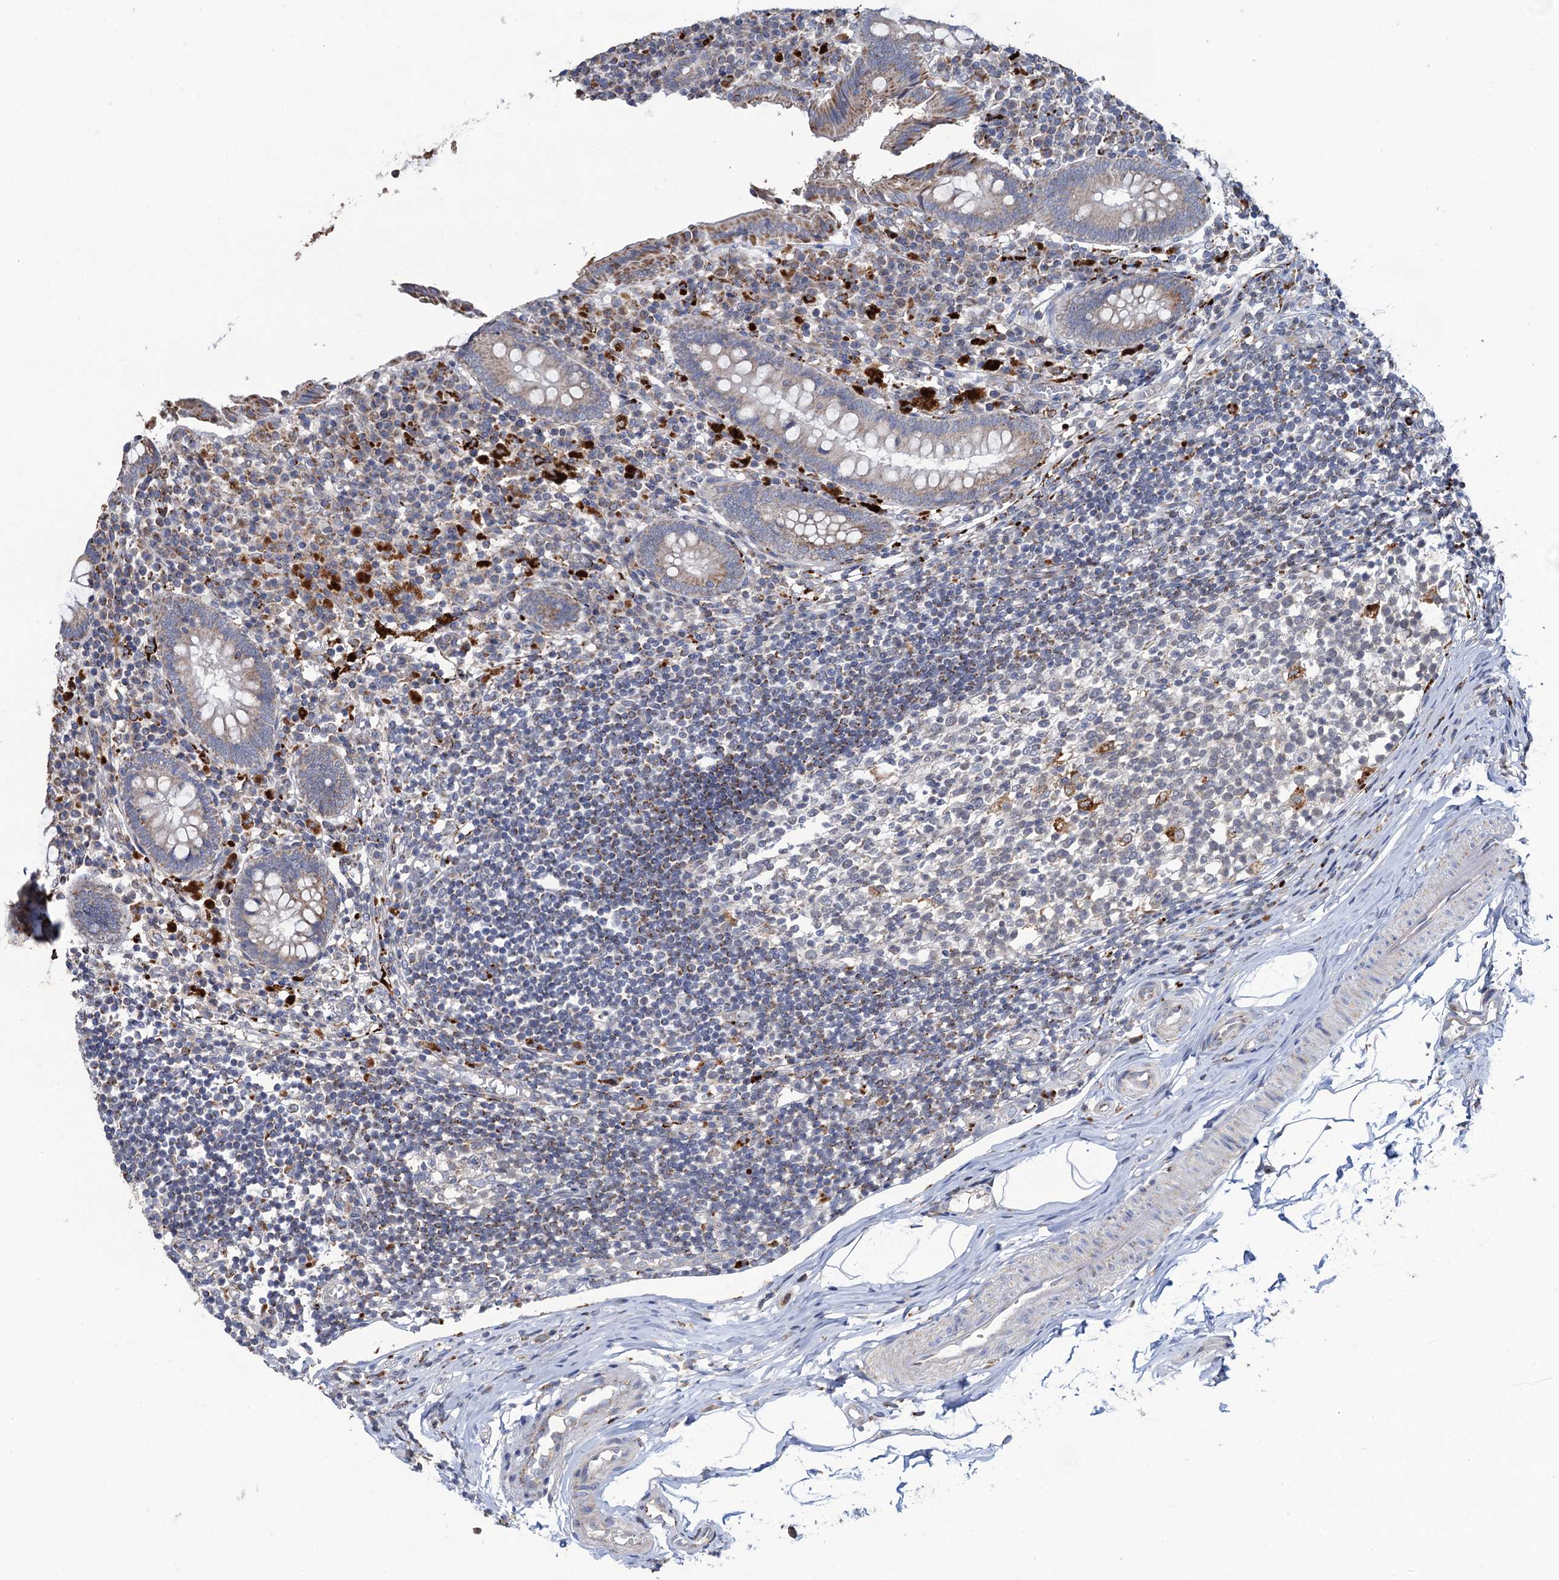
{"staining": {"intensity": "weak", "quantity": "25%-75%", "location": "cytoplasmic/membranous"}, "tissue": "appendix", "cell_type": "Glandular cells", "image_type": "normal", "snomed": [{"axis": "morphology", "description": "Normal tissue, NOS"}, {"axis": "topography", "description": "Appendix"}], "caption": "A brown stain highlights weak cytoplasmic/membranous expression of a protein in glandular cells of normal human appendix.", "gene": "ANKS3", "patient": {"sex": "female", "age": 17}}